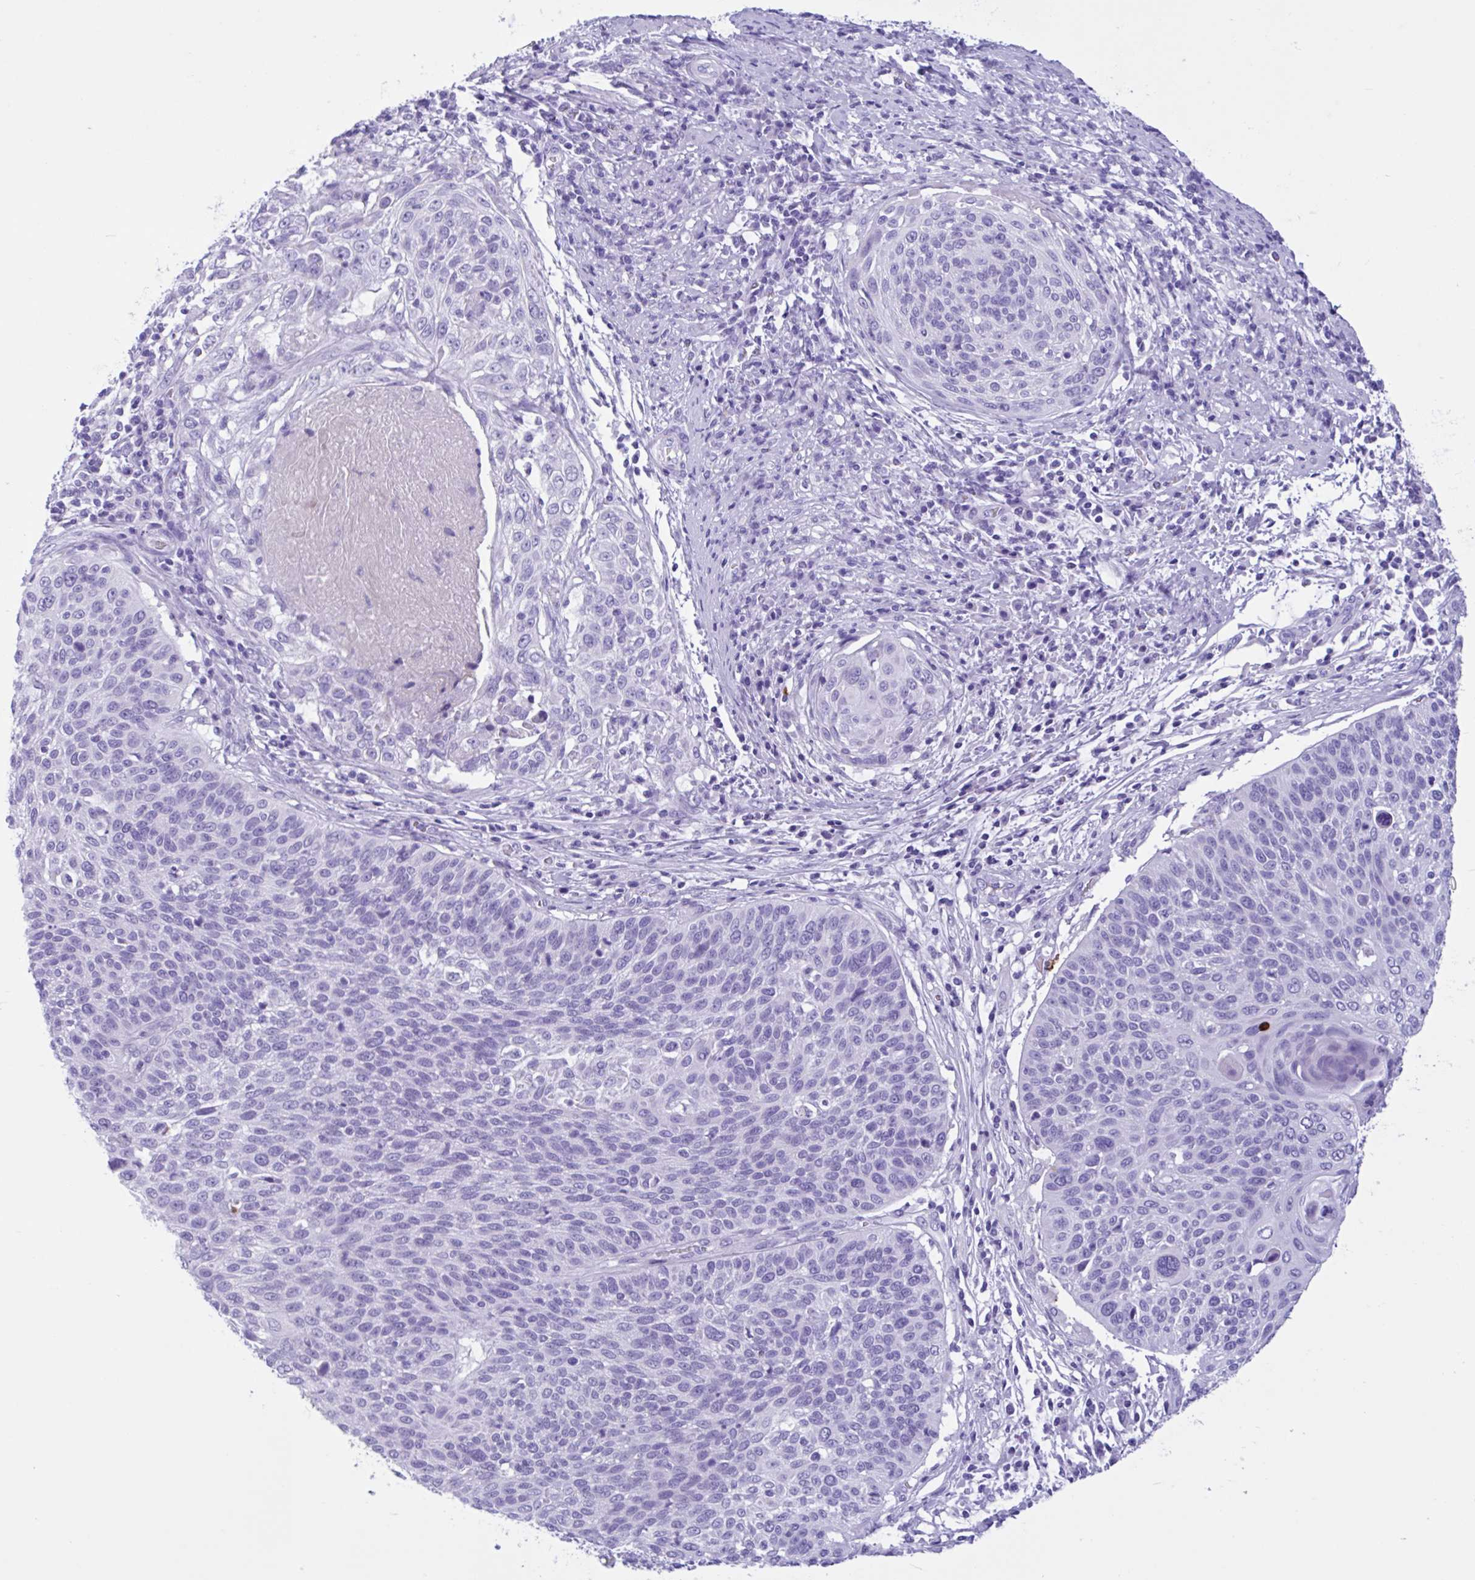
{"staining": {"intensity": "negative", "quantity": "none", "location": "none"}, "tissue": "cervical cancer", "cell_type": "Tumor cells", "image_type": "cancer", "snomed": [{"axis": "morphology", "description": "Squamous cell carcinoma, NOS"}, {"axis": "topography", "description": "Cervix"}], "caption": "A micrograph of cervical cancer (squamous cell carcinoma) stained for a protein exhibits no brown staining in tumor cells.", "gene": "OR4N4", "patient": {"sex": "female", "age": 31}}